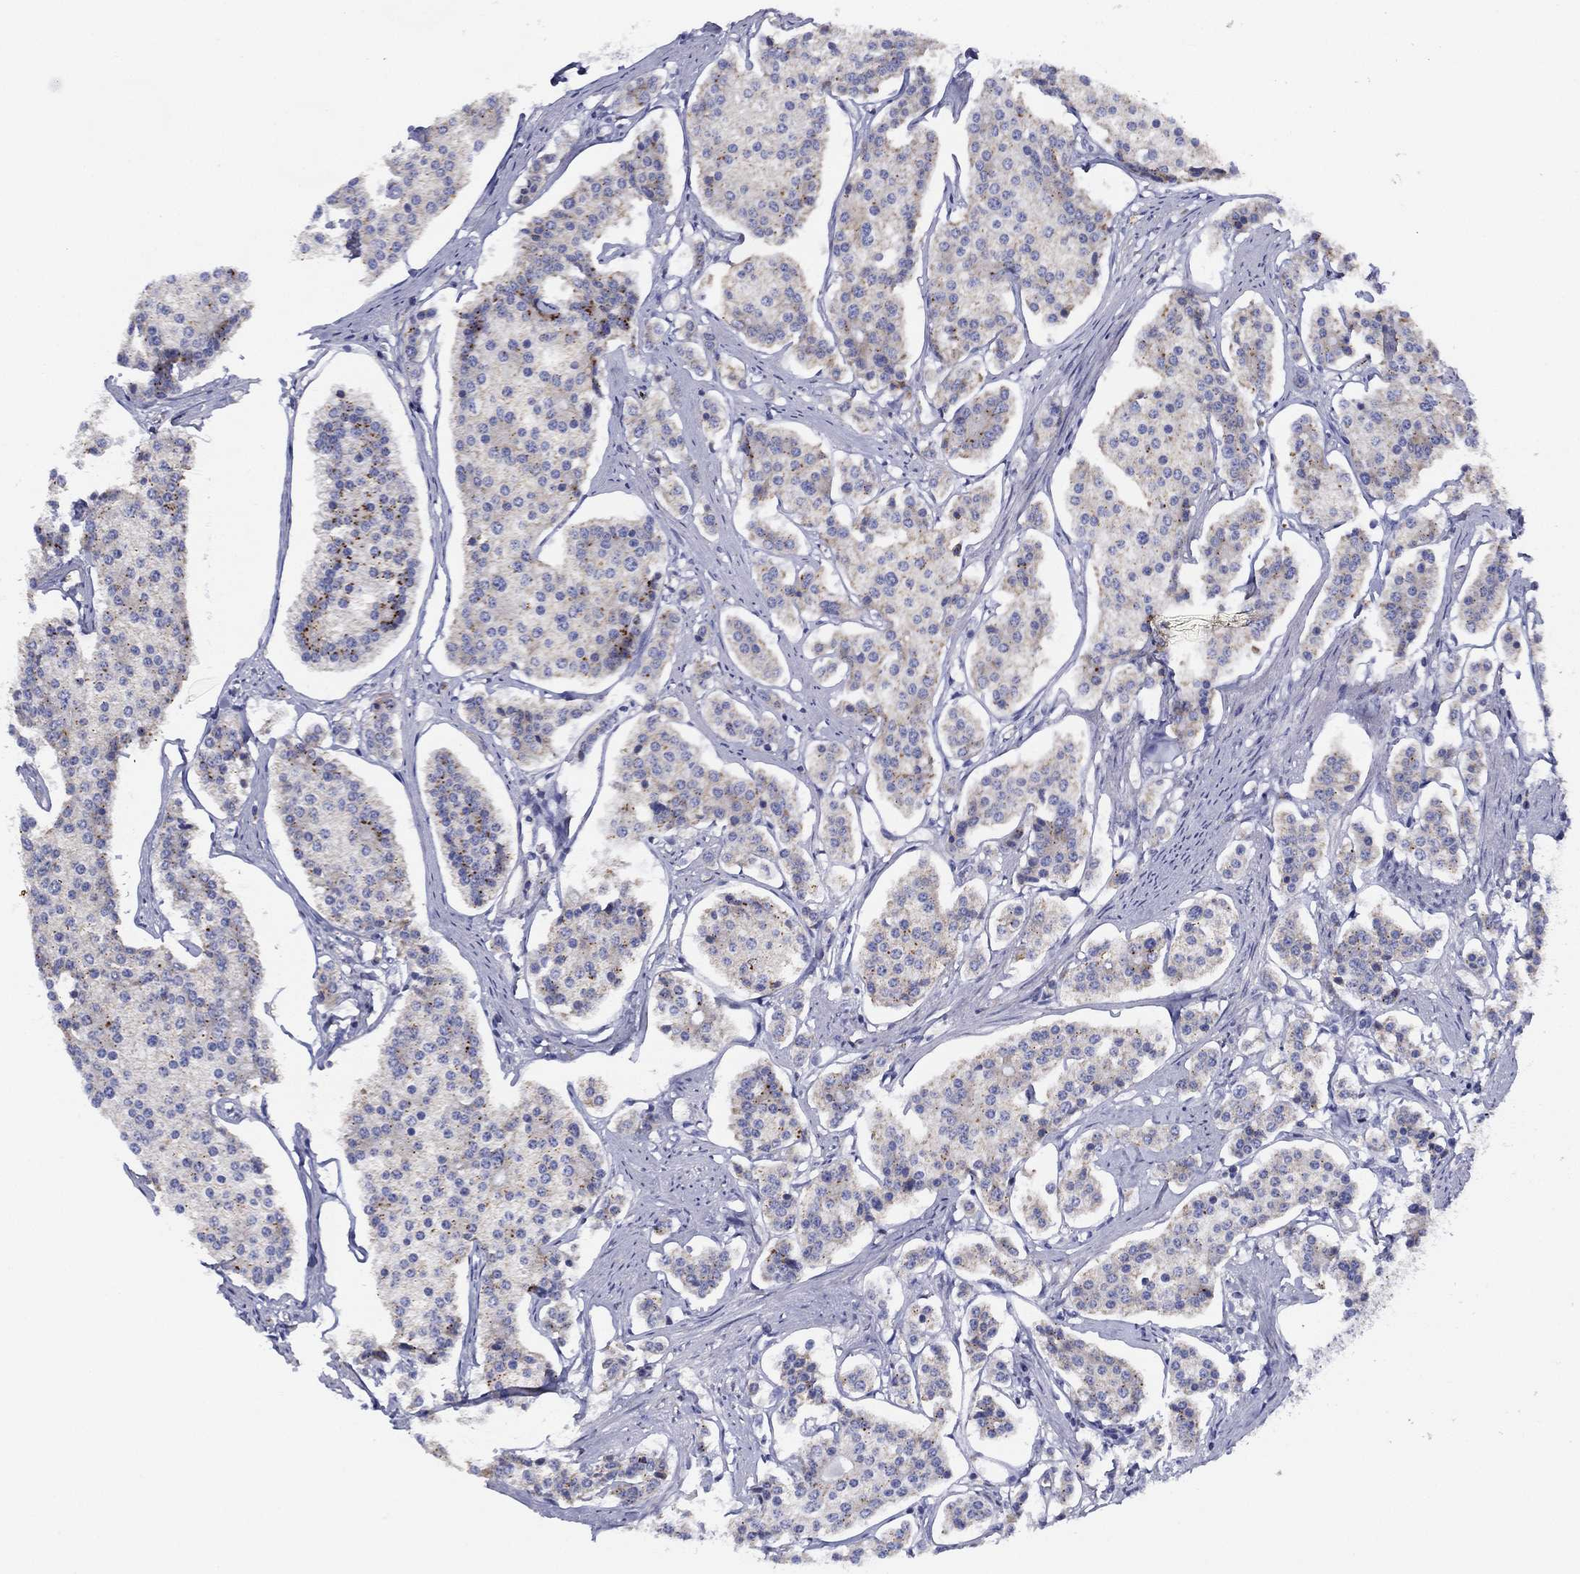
{"staining": {"intensity": "moderate", "quantity": "25%-75%", "location": "cytoplasmic/membranous"}, "tissue": "carcinoid", "cell_type": "Tumor cells", "image_type": "cancer", "snomed": [{"axis": "morphology", "description": "Carcinoid, malignant, NOS"}, {"axis": "topography", "description": "Small intestine"}], "caption": "This is an image of immunohistochemistry staining of carcinoid, which shows moderate positivity in the cytoplasmic/membranous of tumor cells.", "gene": "ZNF223", "patient": {"sex": "female", "age": 65}}